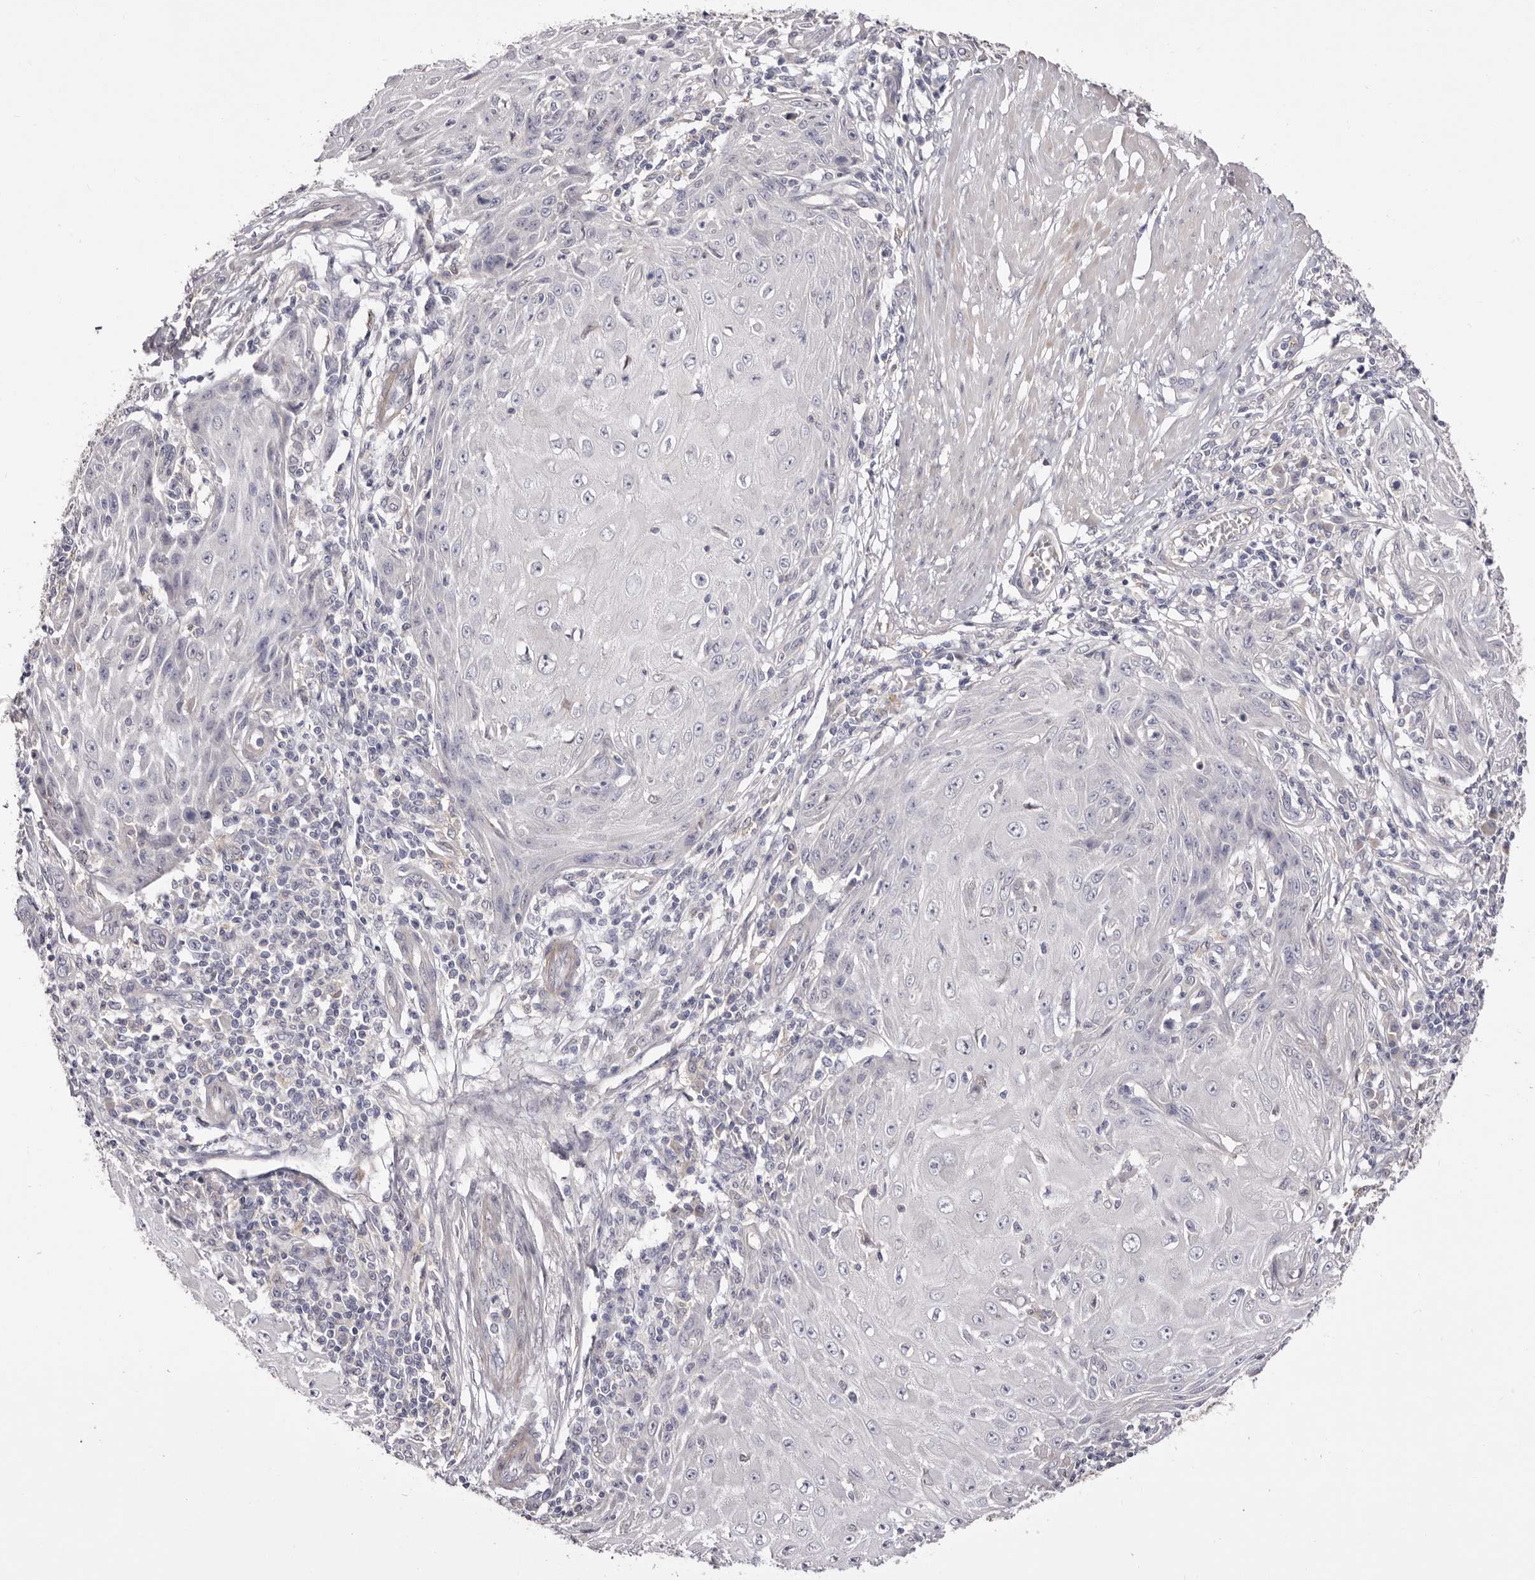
{"staining": {"intensity": "negative", "quantity": "none", "location": "none"}, "tissue": "skin cancer", "cell_type": "Tumor cells", "image_type": "cancer", "snomed": [{"axis": "morphology", "description": "Squamous cell carcinoma, NOS"}, {"axis": "topography", "description": "Skin"}], "caption": "A micrograph of skin squamous cell carcinoma stained for a protein exhibits no brown staining in tumor cells.", "gene": "LMLN", "patient": {"sex": "female", "age": 73}}